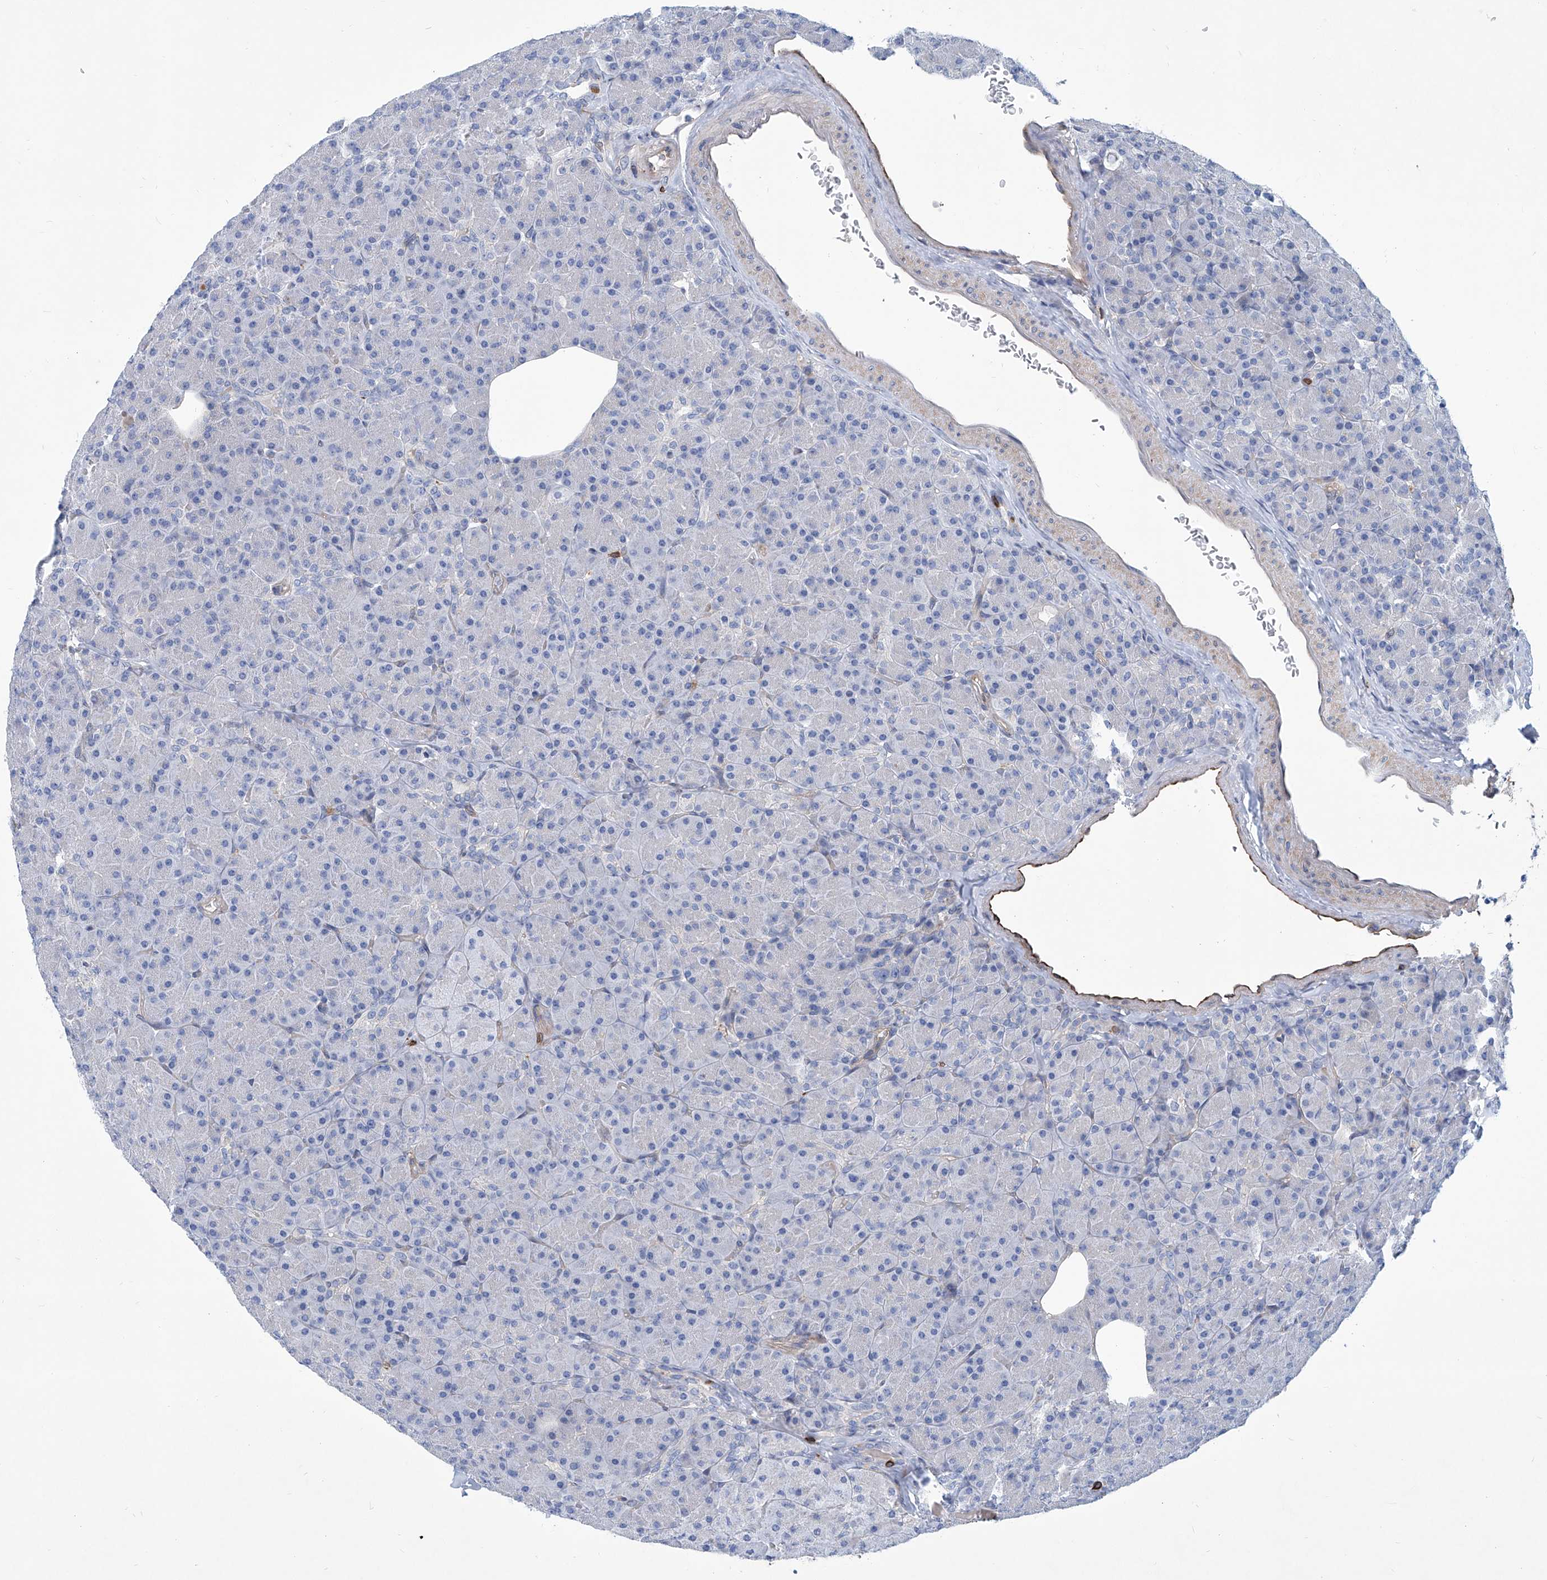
{"staining": {"intensity": "negative", "quantity": "none", "location": "none"}, "tissue": "pancreas", "cell_type": "Exocrine glandular cells", "image_type": "normal", "snomed": [{"axis": "morphology", "description": "Normal tissue, NOS"}, {"axis": "topography", "description": "Pancreas"}], "caption": "IHC of unremarkable pancreas exhibits no staining in exocrine glandular cells.", "gene": "TNN", "patient": {"sex": "female", "age": 43}}